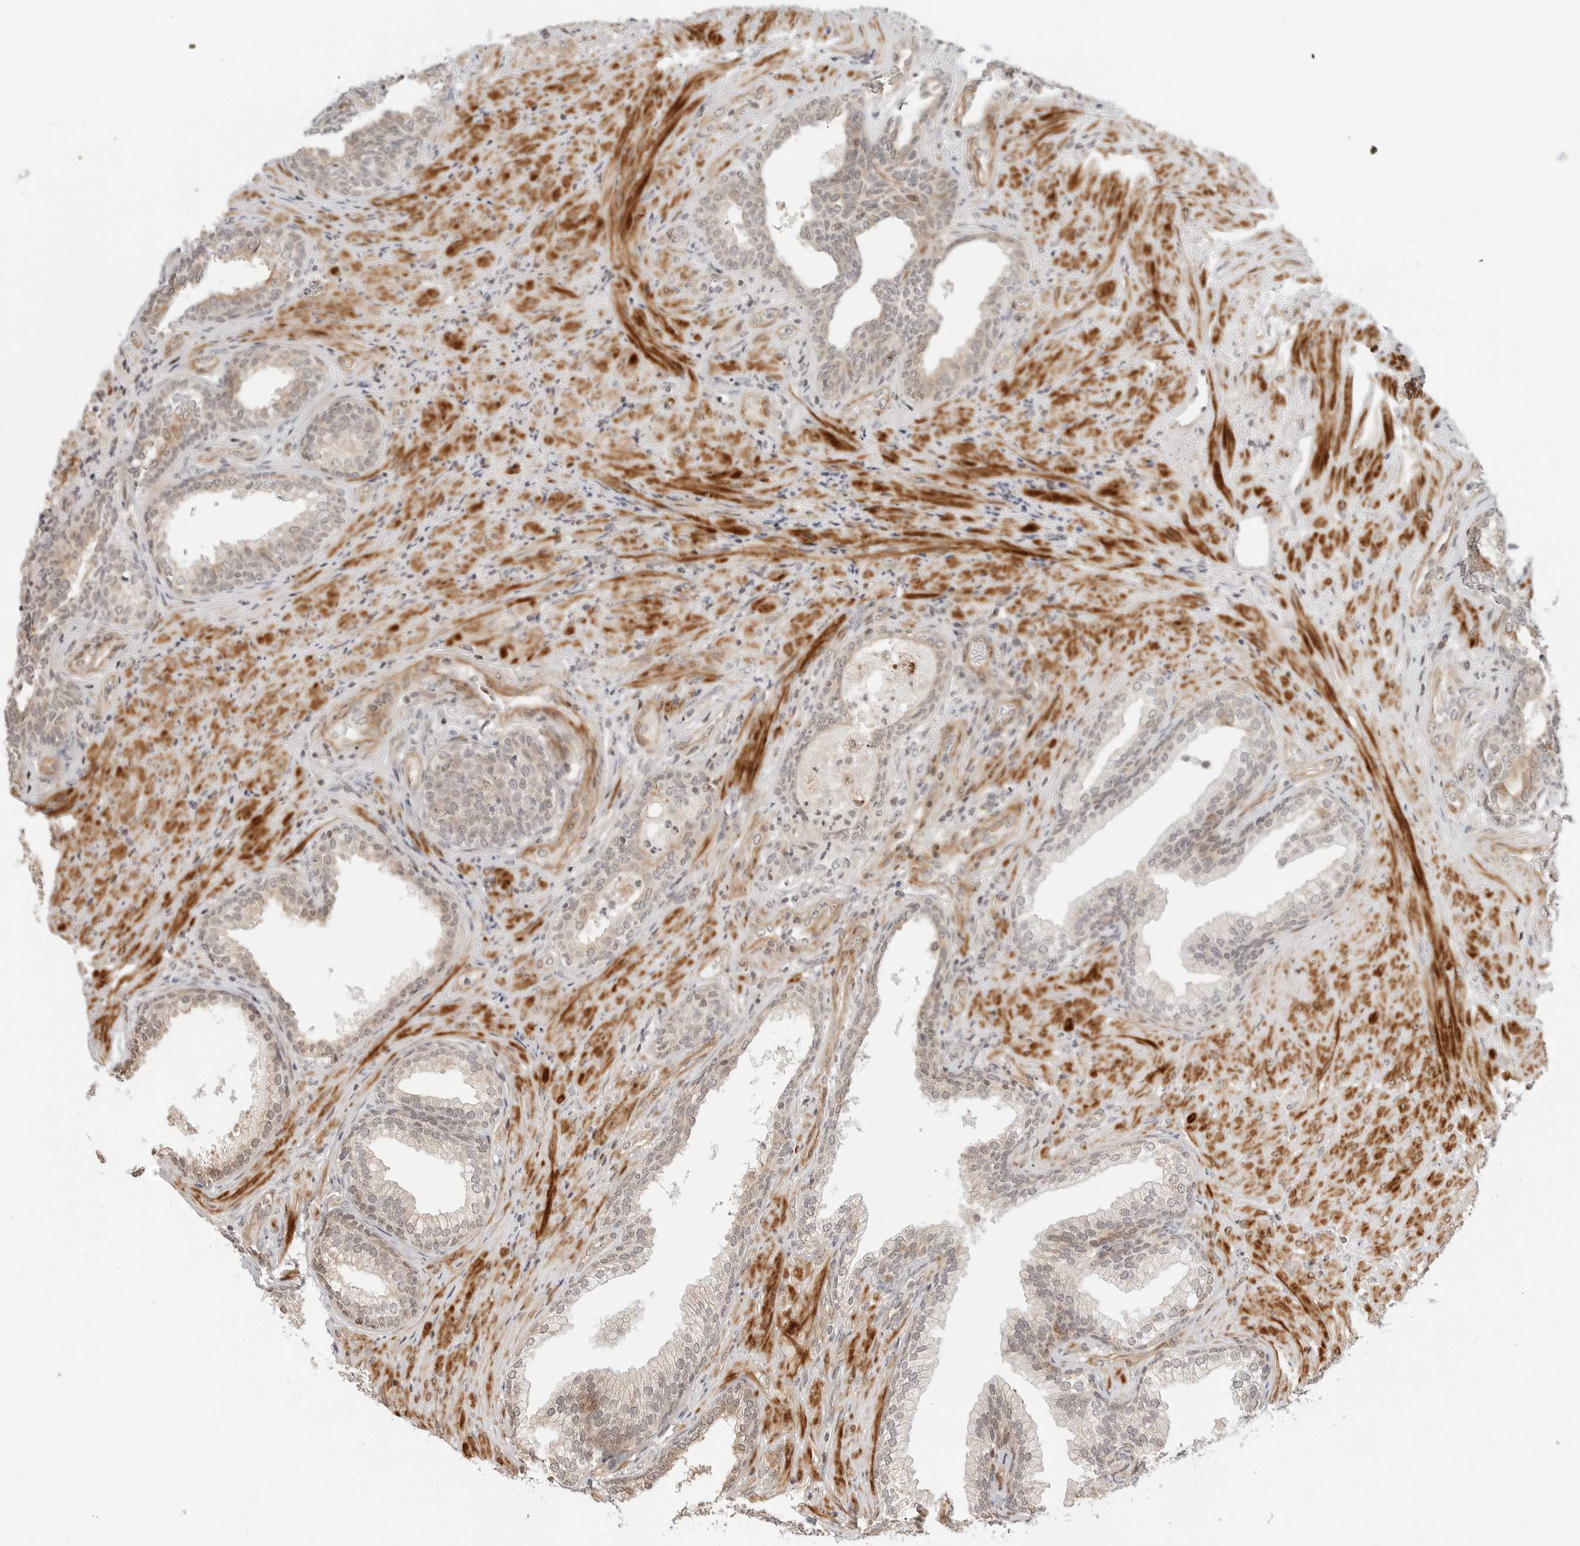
{"staining": {"intensity": "weak", "quantity": "<25%", "location": "cytoplasmic/membranous,nuclear"}, "tissue": "prostate", "cell_type": "Glandular cells", "image_type": "normal", "snomed": [{"axis": "morphology", "description": "Normal tissue, NOS"}, {"axis": "topography", "description": "Prostate"}], "caption": "This histopathology image is of benign prostate stained with immunohistochemistry to label a protein in brown with the nuclei are counter-stained blue. There is no expression in glandular cells.", "gene": "GEM", "patient": {"sex": "male", "age": 76}}